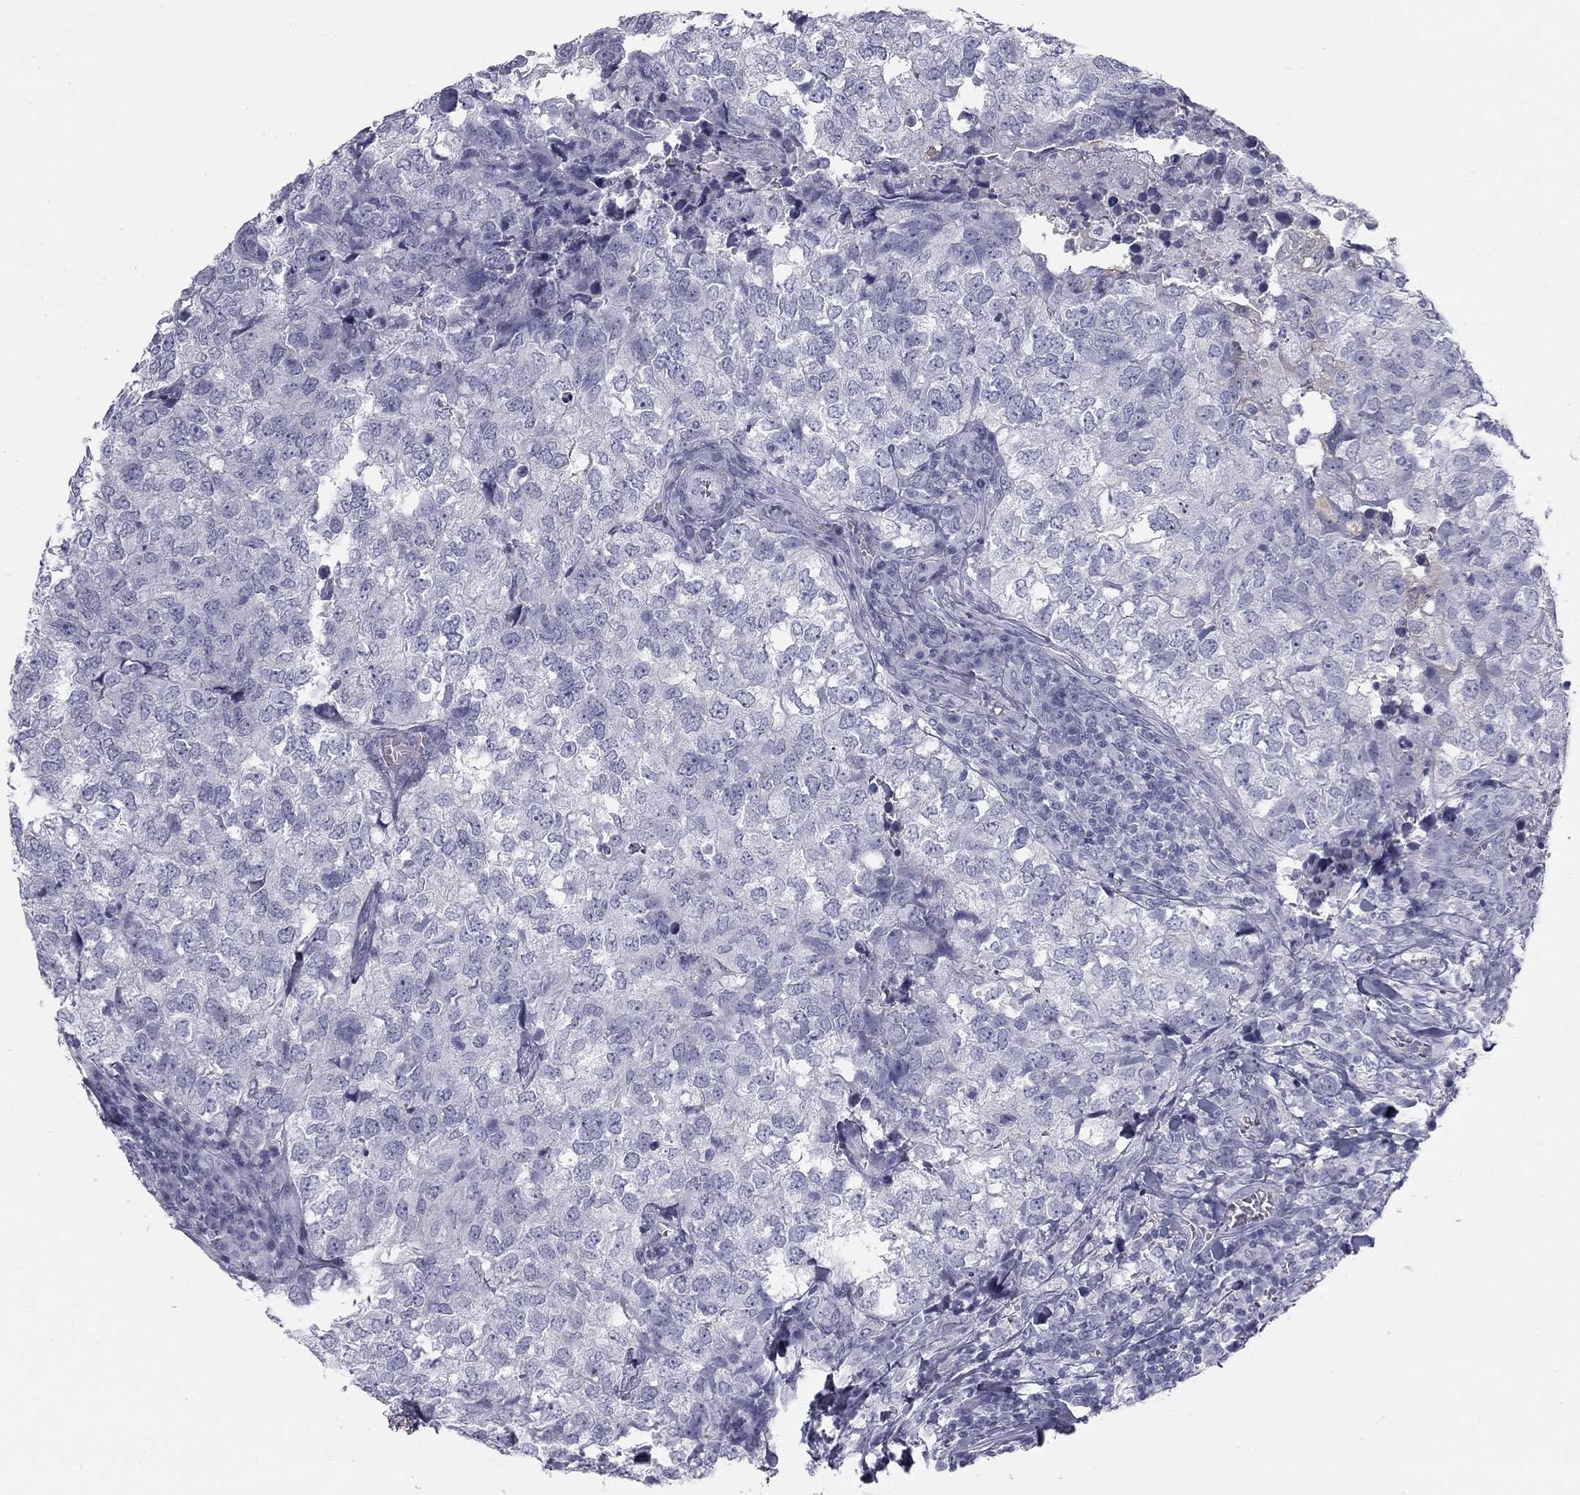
{"staining": {"intensity": "negative", "quantity": "none", "location": "none"}, "tissue": "breast cancer", "cell_type": "Tumor cells", "image_type": "cancer", "snomed": [{"axis": "morphology", "description": "Duct carcinoma"}, {"axis": "topography", "description": "Breast"}], "caption": "Tumor cells show no significant staining in breast cancer.", "gene": "SULT2B1", "patient": {"sex": "female", "age": 30}}